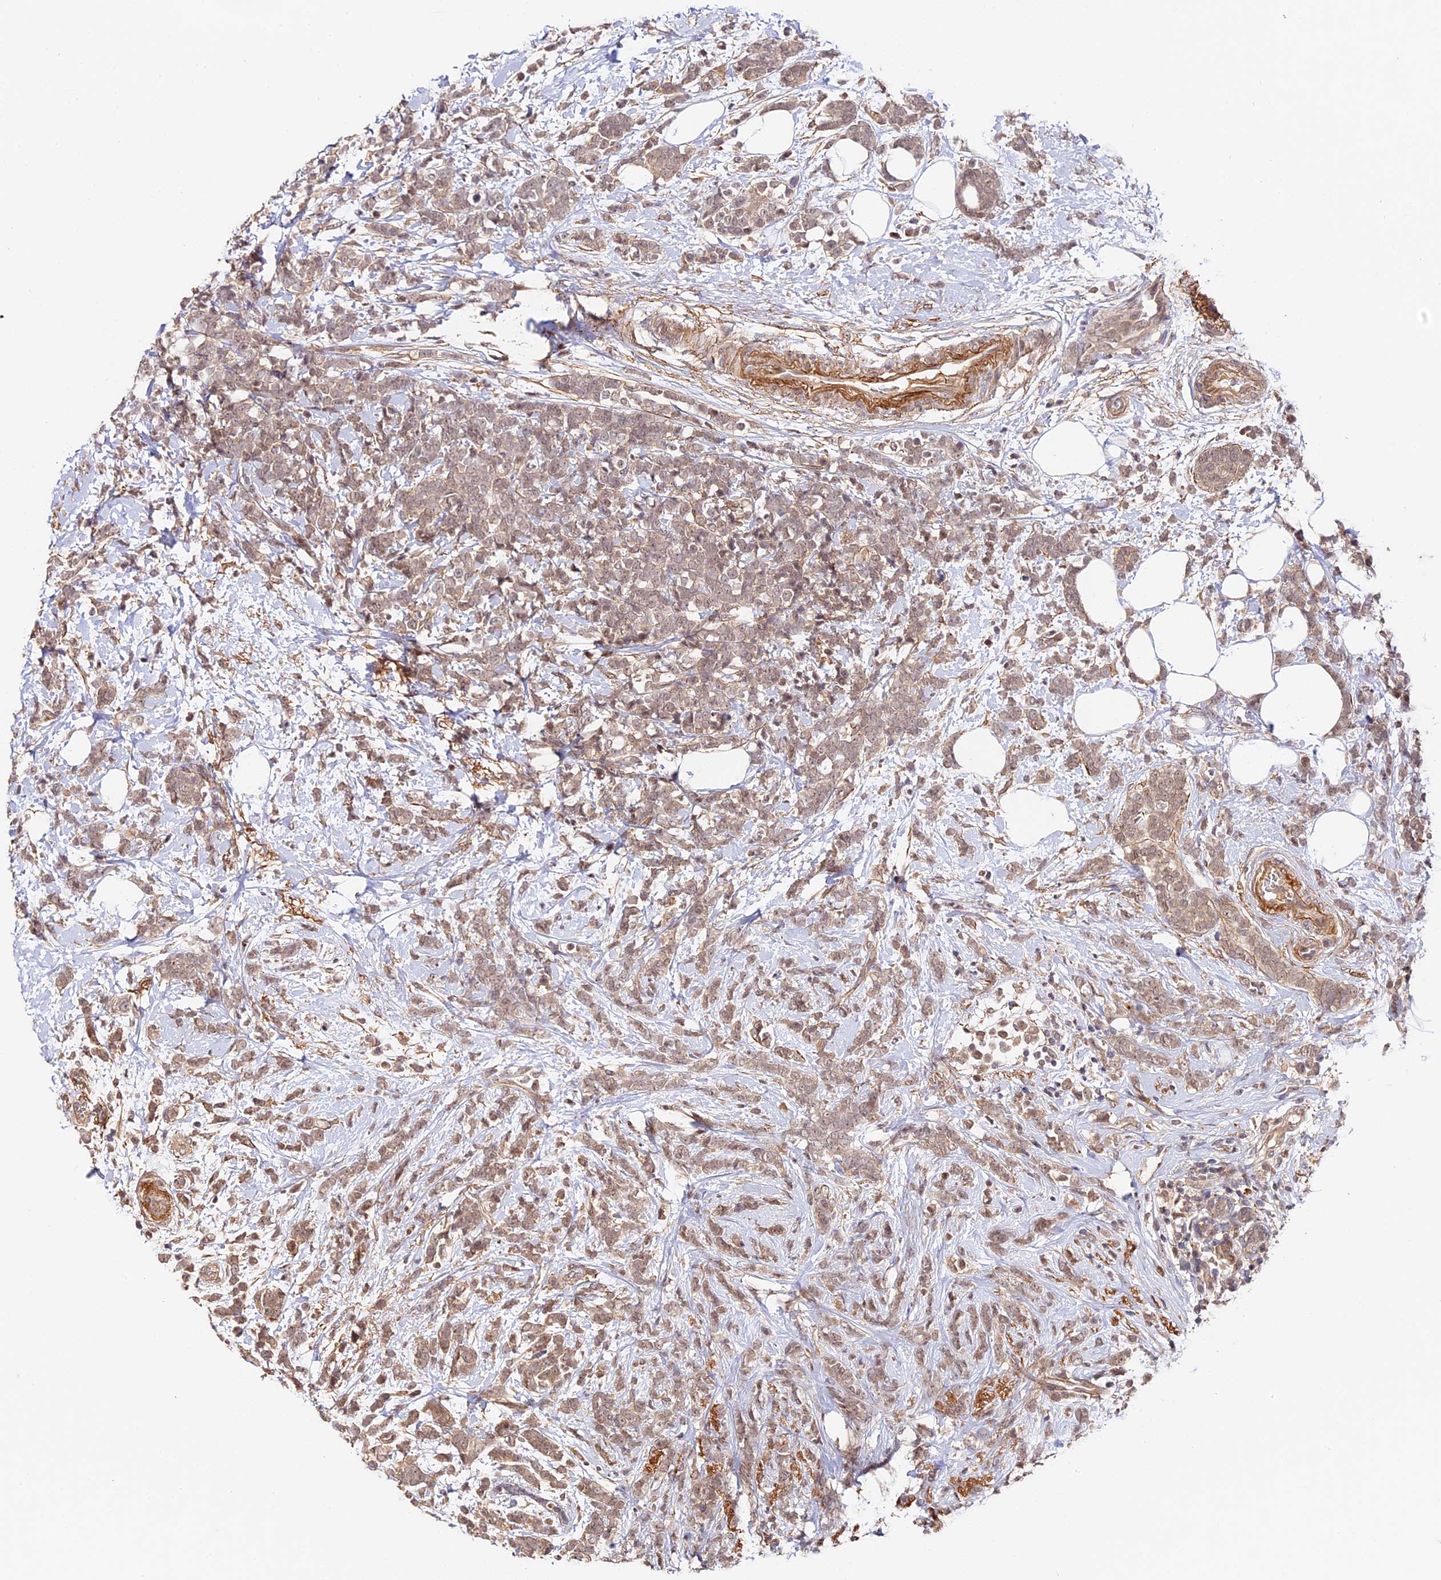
{"staining": {"intensity": "weak", "quantity": ">75%", "location": "cytoplasmic/membranous,nuclear"}, "tissue": "breast cancer", "cell_type": "Tumor cells", "image_type": "cancer", "snomed": [{"axis": "morphology", "description": "Lobular carcinoma"}, {"axis": "topography", "description": "Breast"}], "caption": "Lobular carcinoma (breast) tissue reveals weak cytoplasmic/membranous and nuclear positivity in approximately >75% of tumor cells", "gene": "IMPACT", "patient": {"sex": "female", "age": 58}}